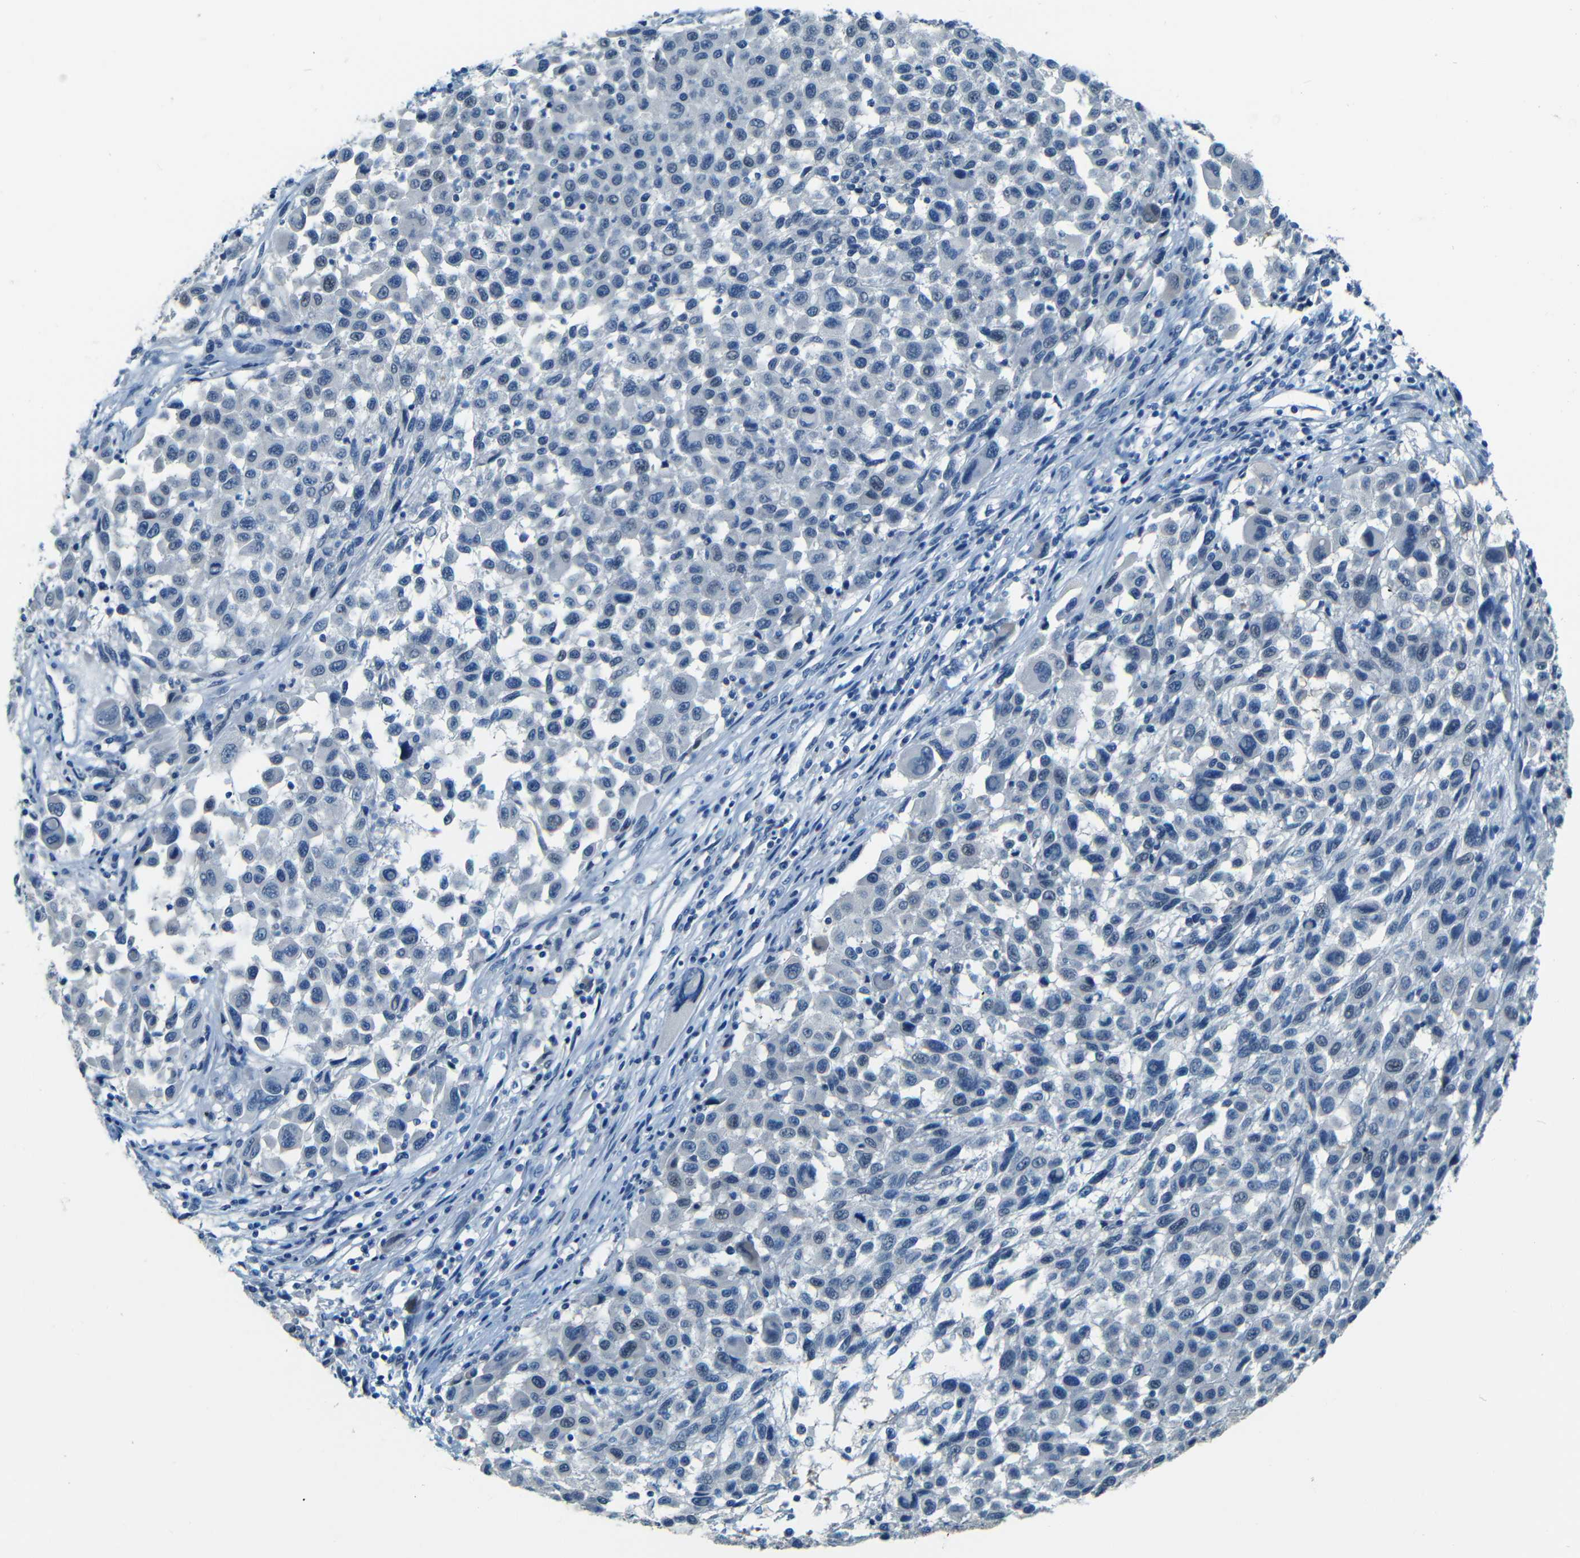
{"staining": {"intensity": "negative", "quantity": "none", "location": "none"}, "tissue": "melanoma", "cell_type": "Tumor cells", "image_type": "cancer", "snomed": [{"axis": "morphology", "description": "Malignant melanoma, Metastatic site"}, {"axis": "topography", "description": "Lymph node"}], "caption": "Melanoma was stained to show a protein in brown. There is no significant positivity in tumor cells.", "gene": "ZMAT1", "patient": {"sex": "male", "age": 61}}